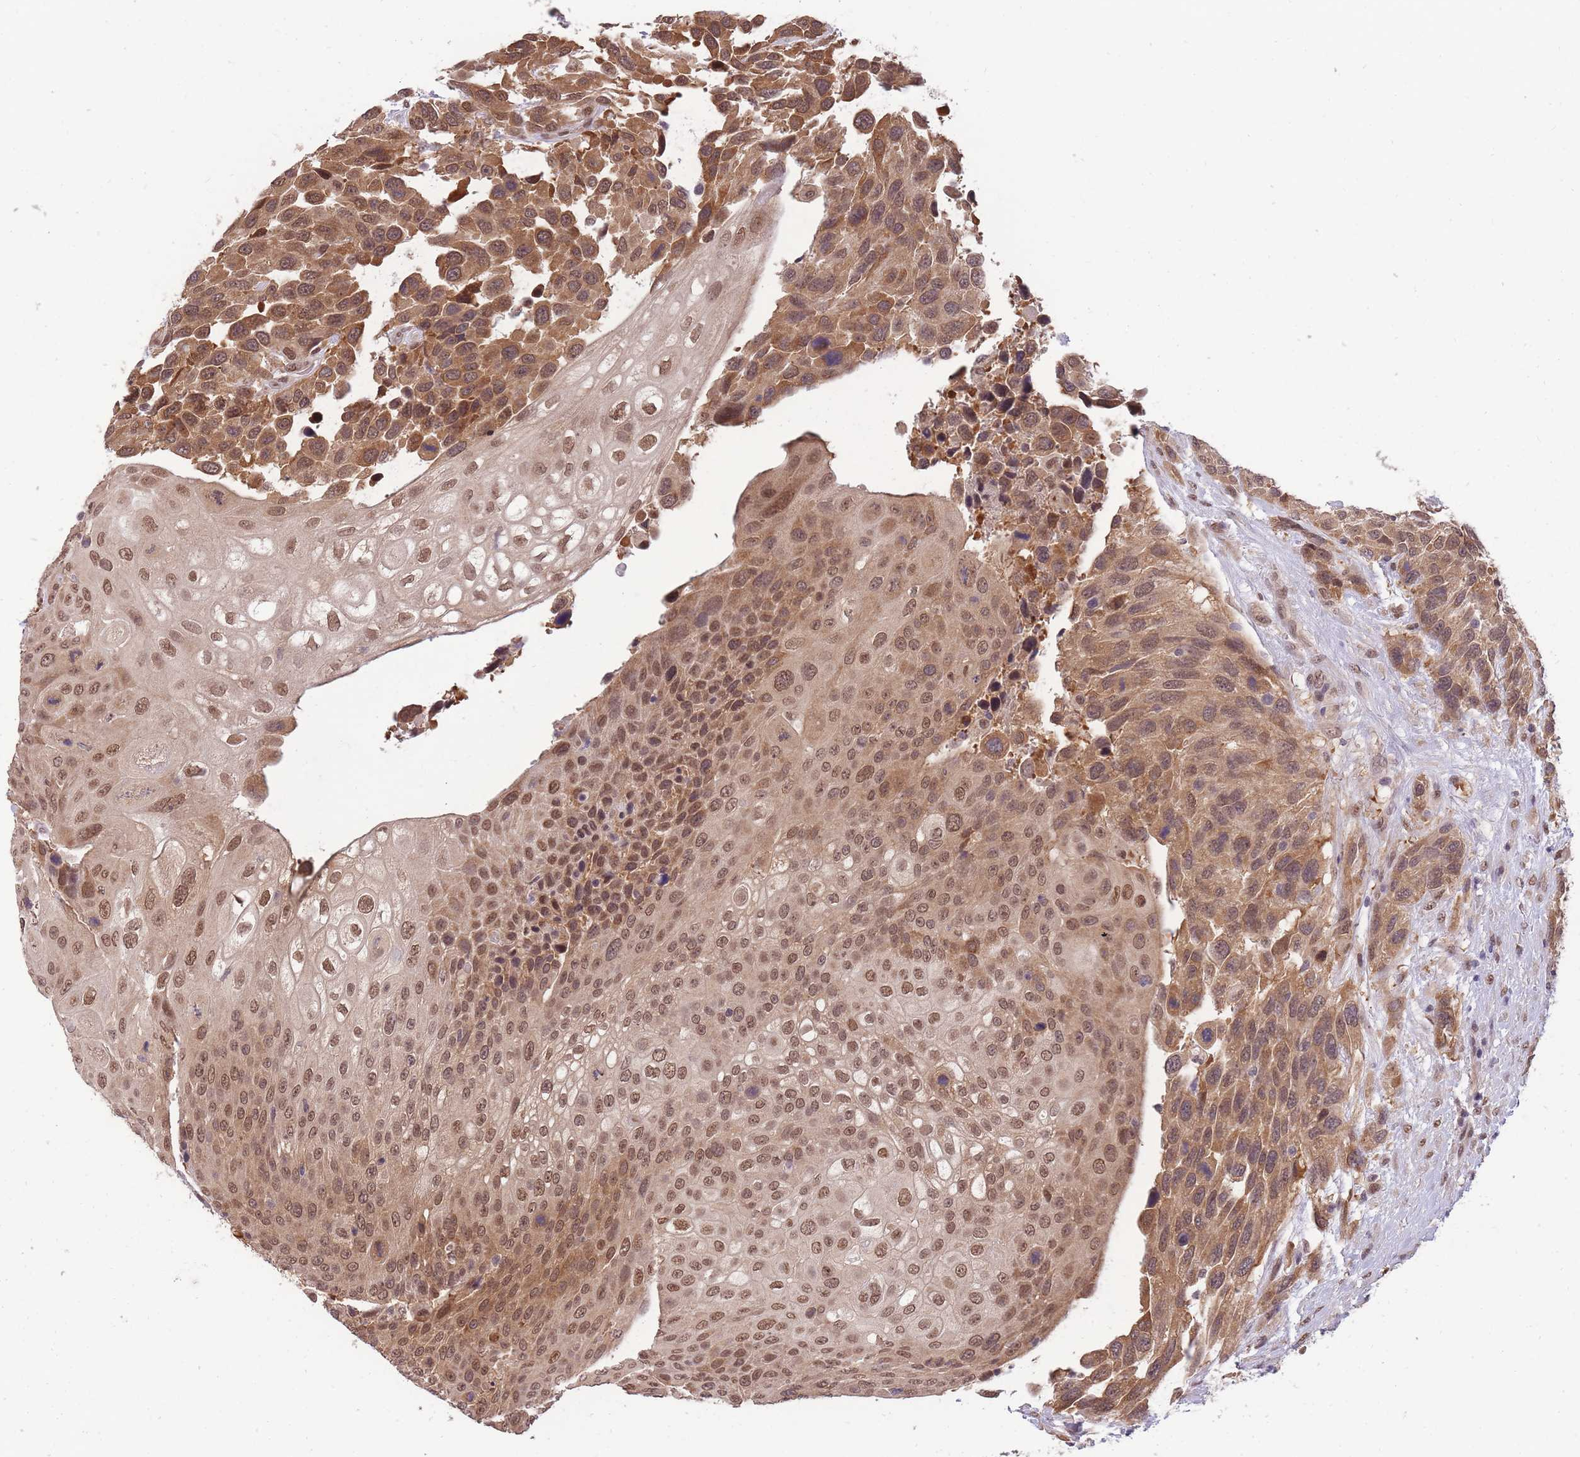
{"staining": {"intensity": "moderate", "quantity": ">75%", "location": "cytoplasmic/membranous,nuclear"}, "tissue": "urothelial cancer", "cell_type": "Tumor cells", "image_type": "cancer", "snomed": [{"axis": "morphology", "description": "Urothelial carcinoma, High grade"}, {"axis": "topography", "description": "Urinary bladder"}], "caption": "This is an image of immunohistochemistry (IHC) staining of urothelial carcinoma (high-grade), which shows moderate staining in the cytoplasmic/membranous and nuclear of tumor cells.", "gene": "CDIP1", "patient": {"sex": "female", "age": 70}}